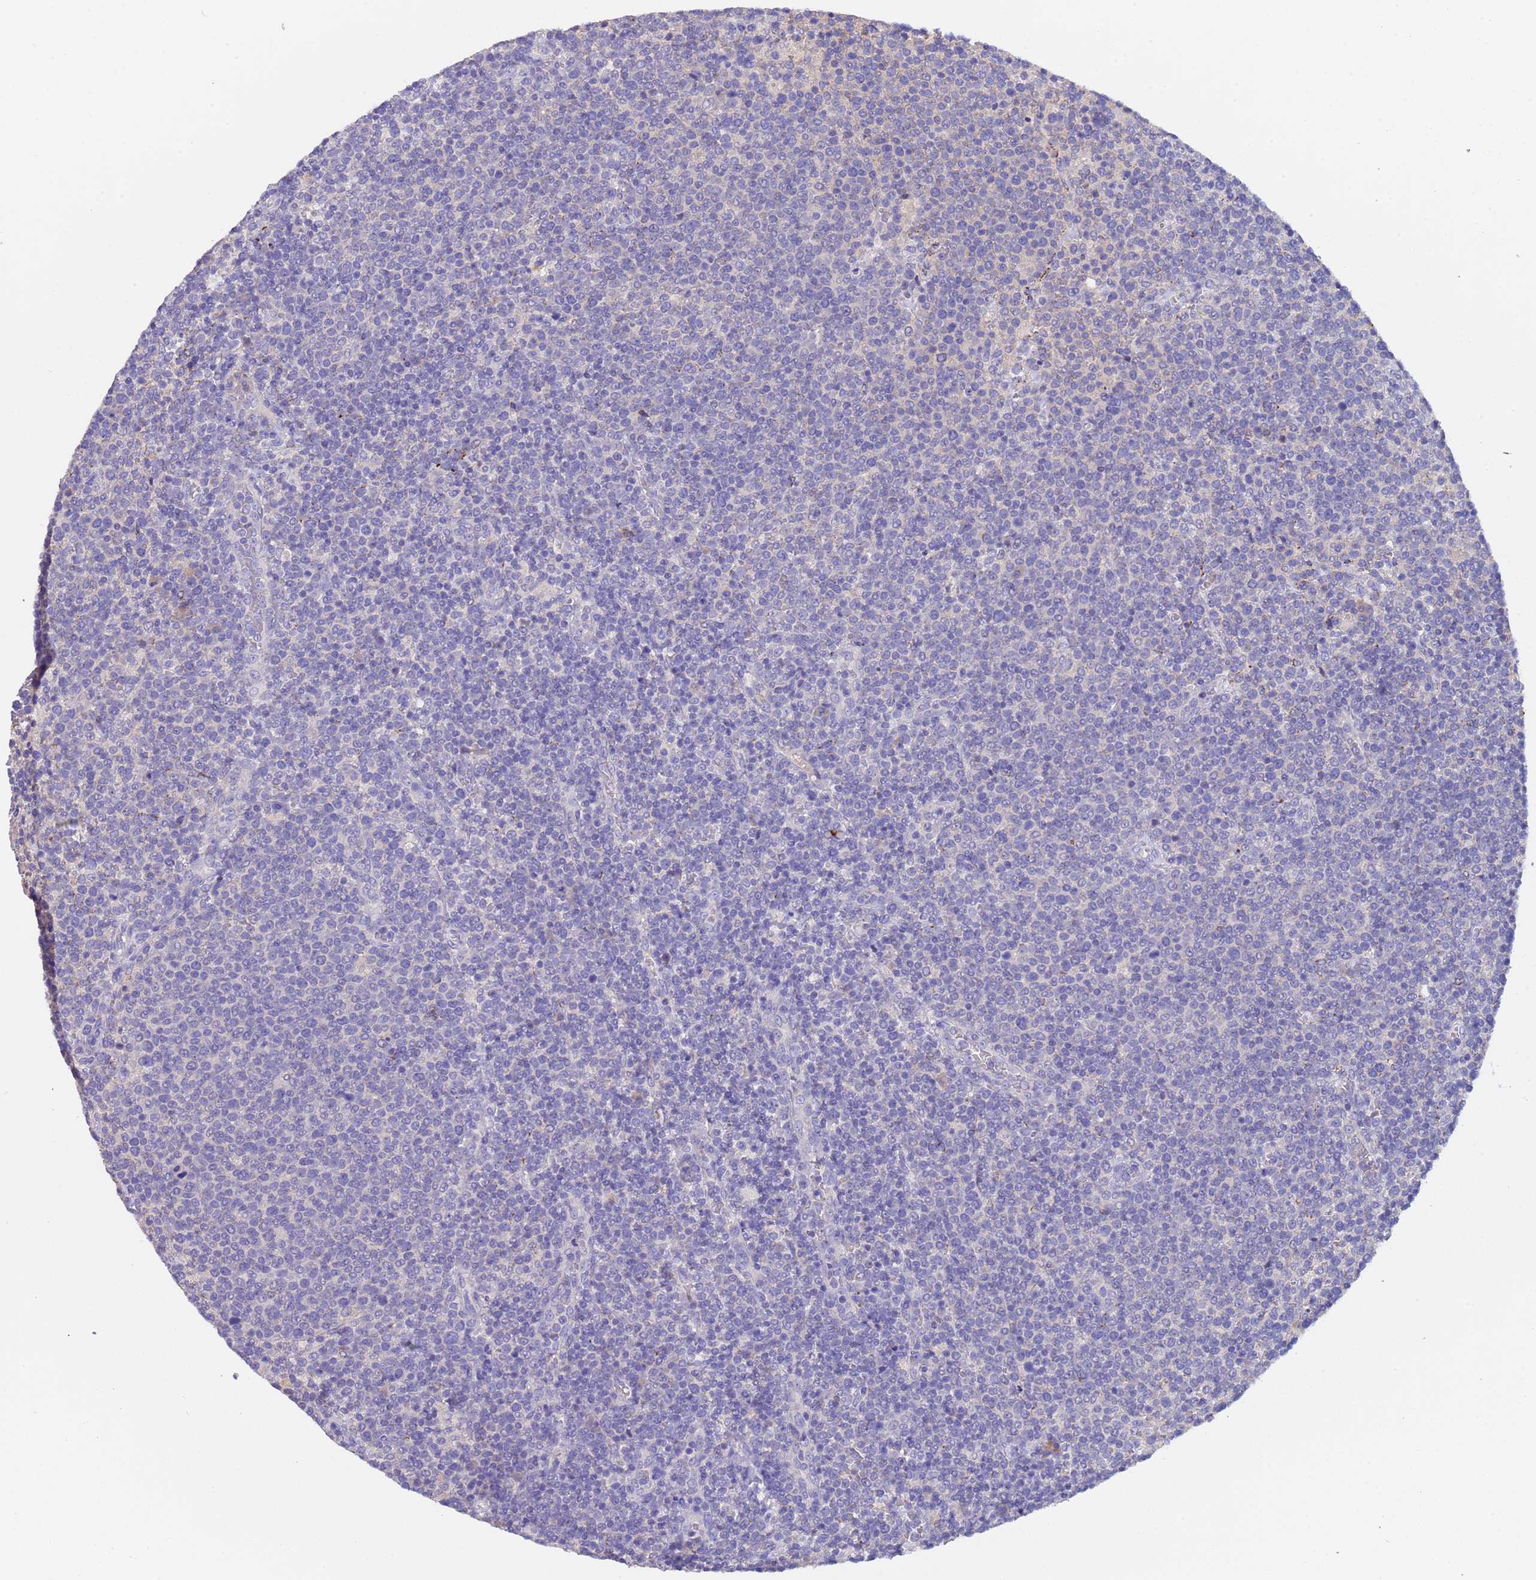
{"staining": {"intensity": "negative", "quantity": "none", "location": "none"}, "tissue": "lymphoma", "cell_type": "Tumor cells", "image_type": "cancer", "snomed": [{"axis": "morphology", "description": "Malignant lymphoma, non-Hodgkin's type, High grade"}, {"axis": "topography", "description": "Lymph node"}], "caption": "IHC photomicrograph of lymphoma stained for a protein (brown), which exhibits no expression in tumor cells. (Brightfield microscopy of DAB (3,3'-diaminobenzidine) immunohistochemistry (IHC) at high magnification).", "gene": "SLC24A3", "patient": {"sex": "male", "age": 61}}